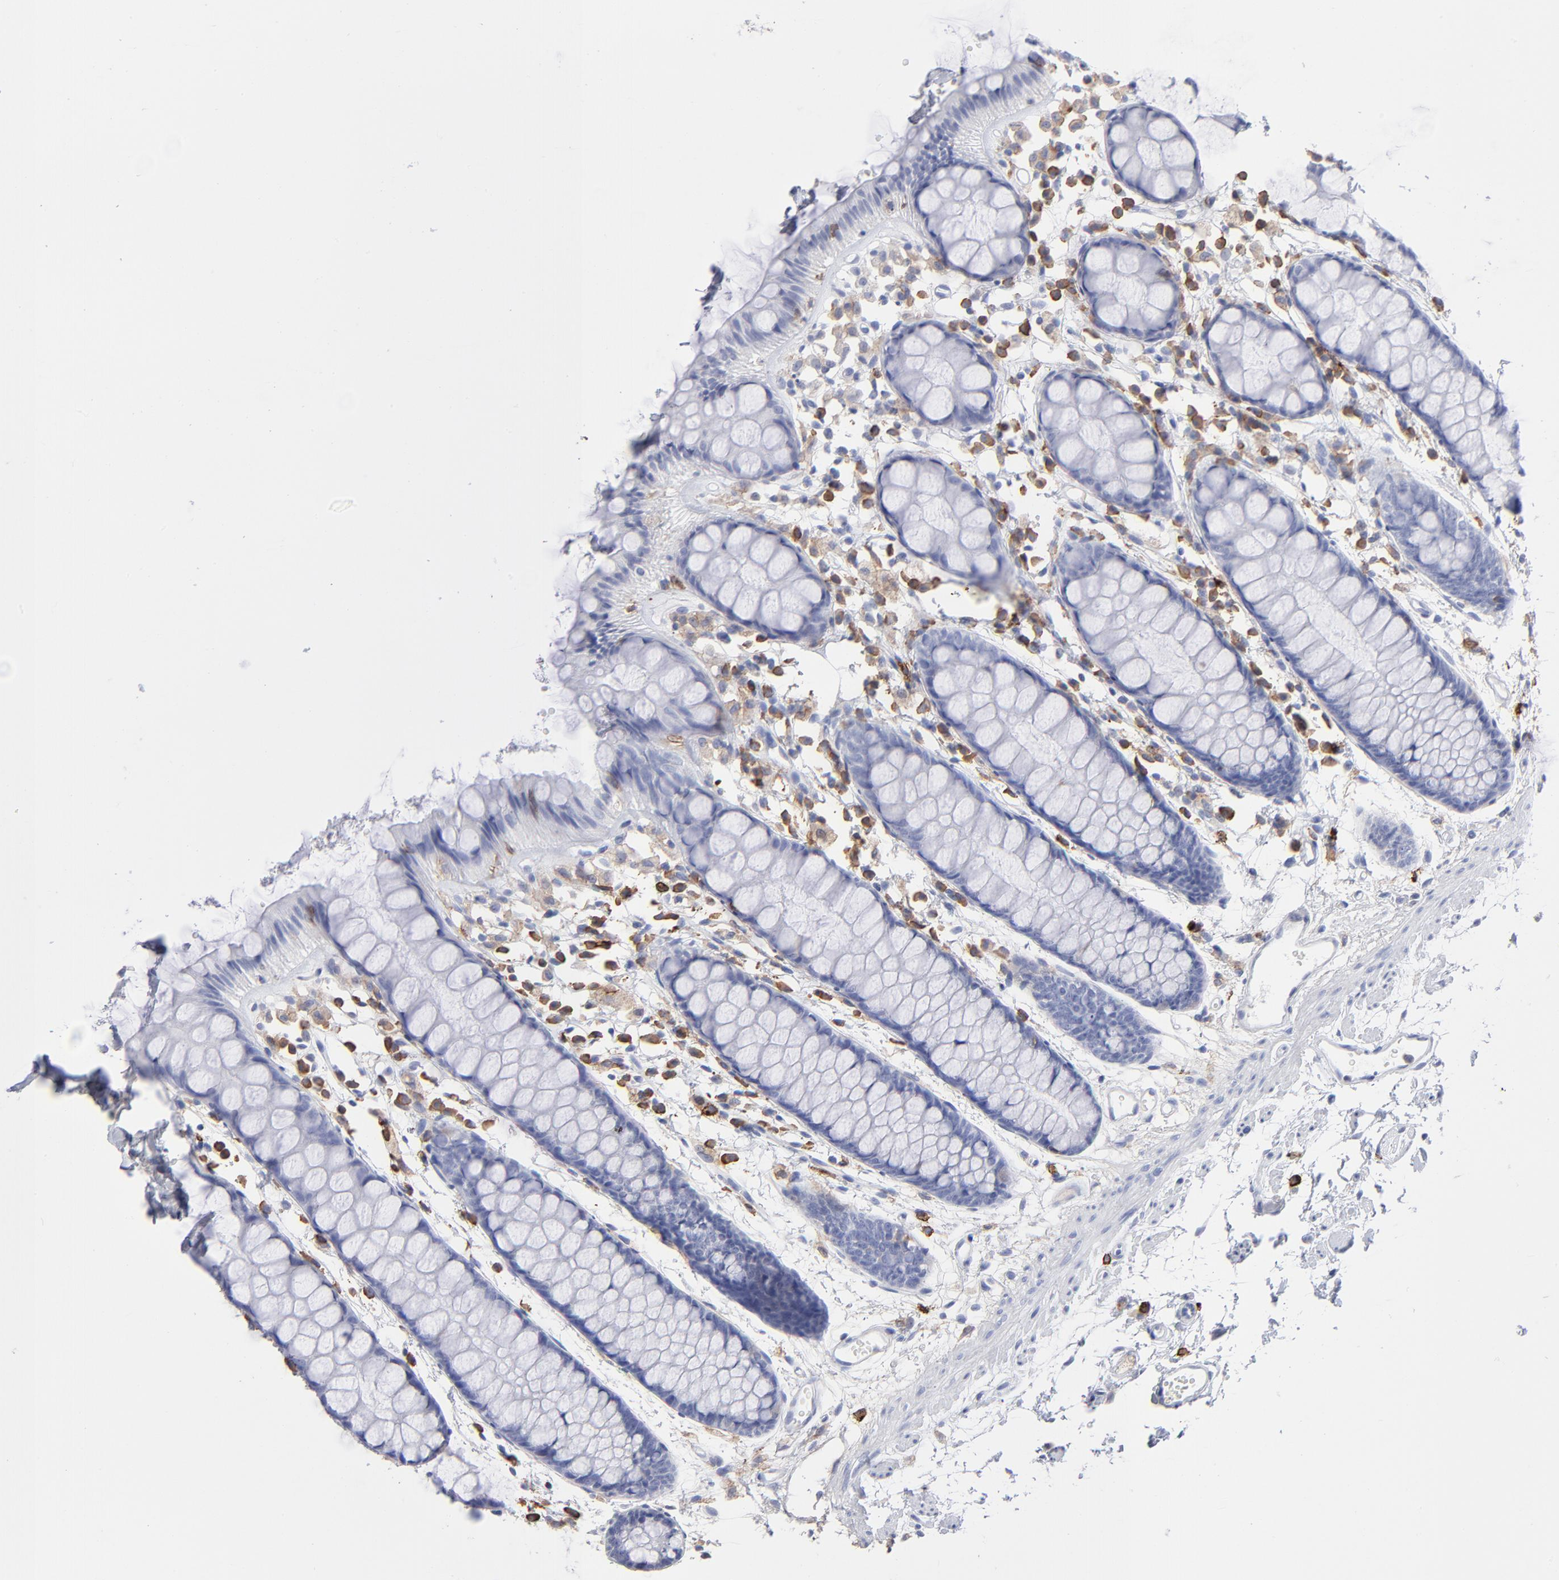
{"staining": {"intensity": "negative", "quantity": "none", "location": "none"}, "tissue": "rectum", "cell_type": "Glandular cells", "image_type": "normal", "snomed": [{"axis": "morphology", "description": "Normal tissue, NOS"}, {"axis": "topography", "description": "Rectum"}], "caption": "High magnification brightfield microscopy of normal rectum stained with DAB (3,3'-diaminobenzidine) (brown) and counterstained with hematoxylin (blue): glandular cells show no significant expression. The staining is performed using DAB brown chromogen with nuclei counter-stained in using hematoxylin.", "gene": "LAT2", "patient": {"sex": "female", "age": 66}}